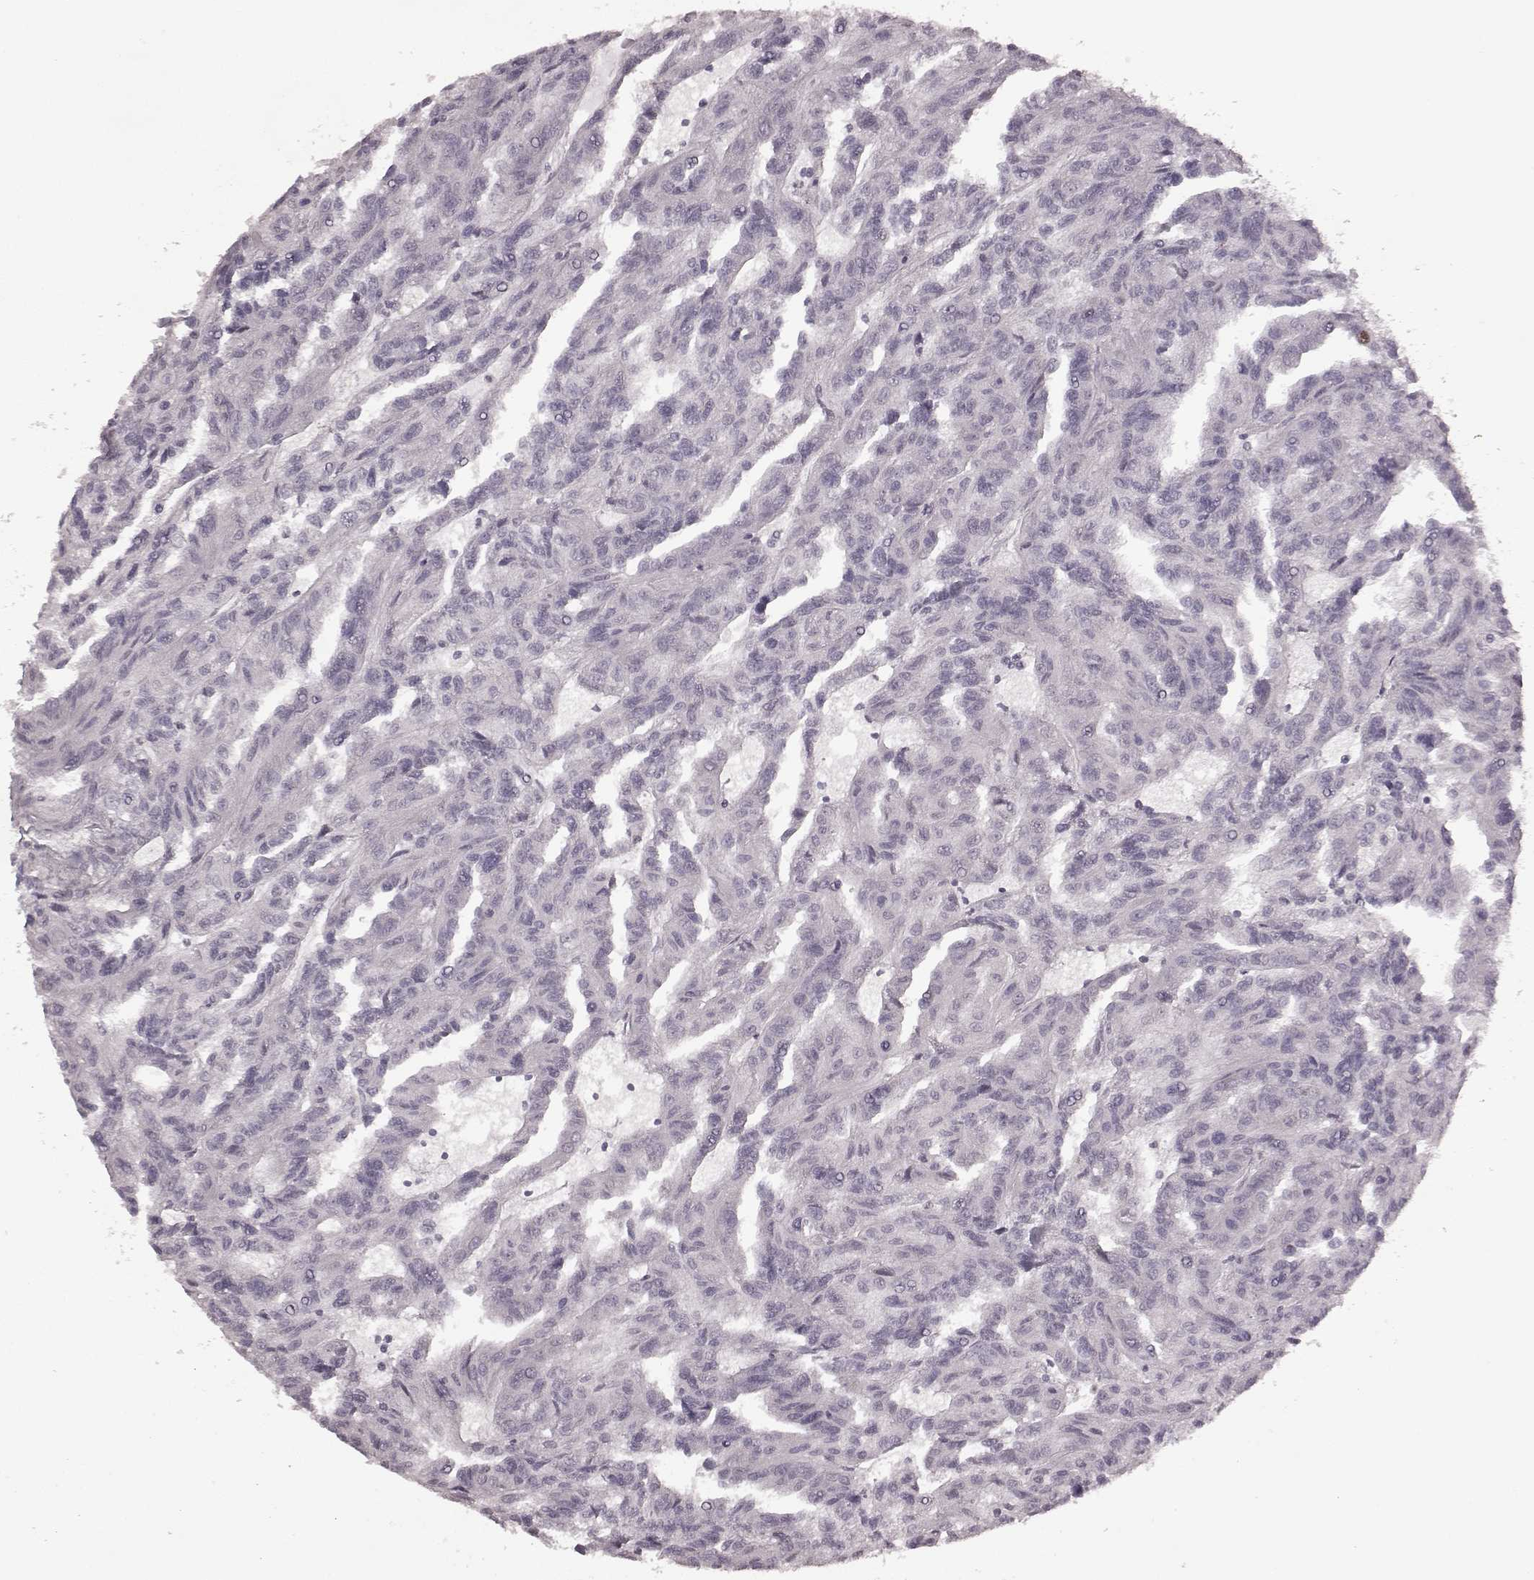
{"staining": {"intensity": "negative", "quantity": "none", "location": "none"}, "tissue": "renal cancer", "cell_type": "Tumor cells", "image_type": "cancer", "snomed": [{"axis": "morphology", "description": "Adenocarcinoma, NOS"}, {"axis": "topography", "description": "Kidney"}], "caption": "Renal cancer was stained to show a protein in brown. There is no significant expression in tumor cells. Brightfield microscopy of immunohistochemistry (IHC) stained with DAB (brown) and hematoxylin (blue), captured at high magnification.", "gene": "CCNA2", "patient": {"sex": "male", "age": 79}}